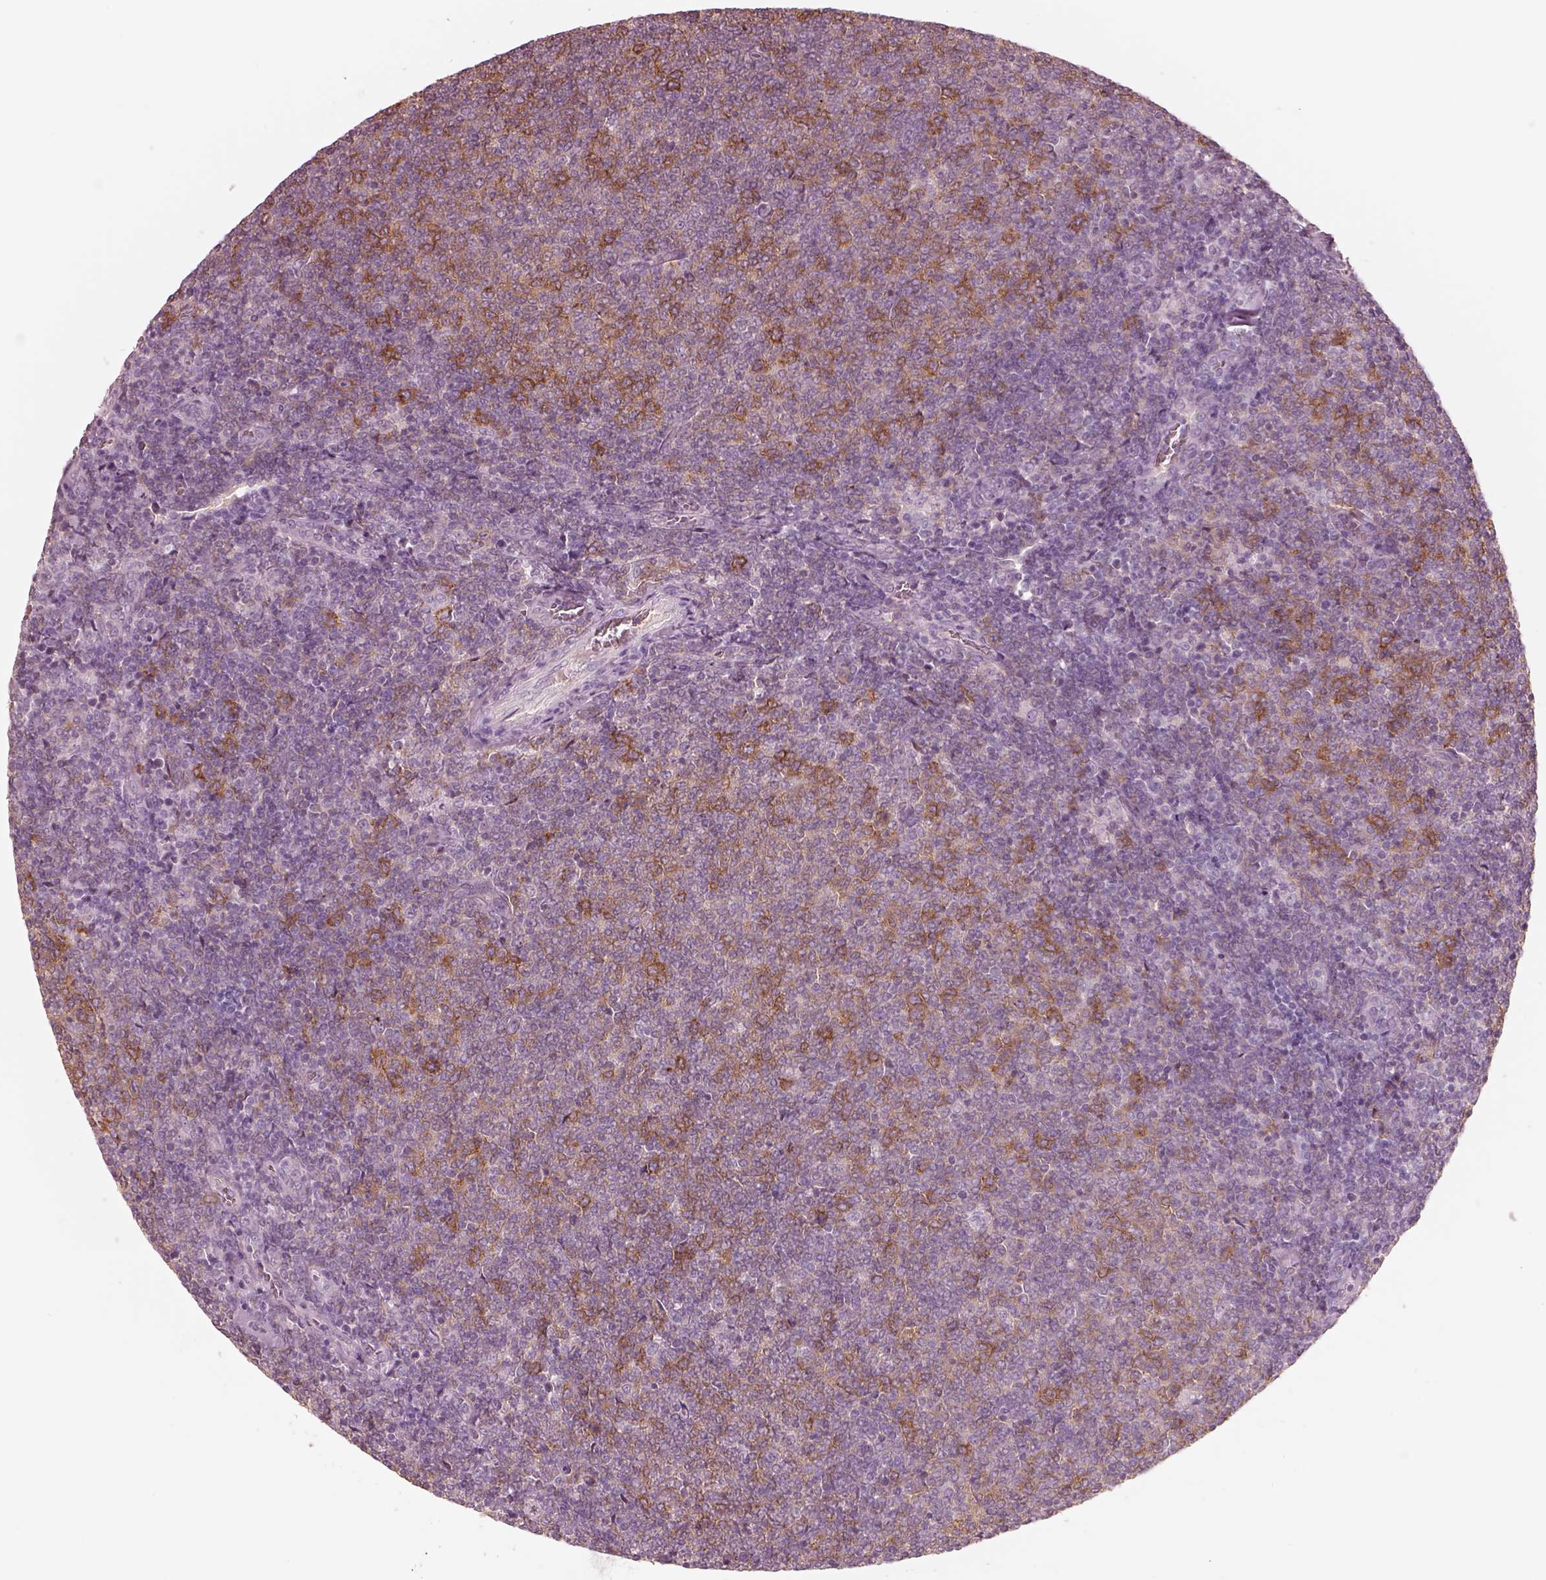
{"staining": {"intensity": "negative", "quantity": "none", "location": "none"}, "tissue": "lymphoma", "cell_type": "Tumor cells", "image_type": "cancer", "snomed": [{"axis": "morphology", "description": "Malignant lymphoma, non-Hodgkin's type, Low grade"}, {"axis": "topography", "description": "Lymph node"}], "caption": "Immunohistochemical staining of human malignant lymphoma, non-Hodgkin's type (low-grade) displays no significant positivity in tumor cells. The staining was performed using DAB to visualize the protein expression in brown, while the nuclei were stained in blue with hematoxylin (Magnification: 20x).", "gene": "GPRIN1", "patient": {"sex": "male", "age": 52}}